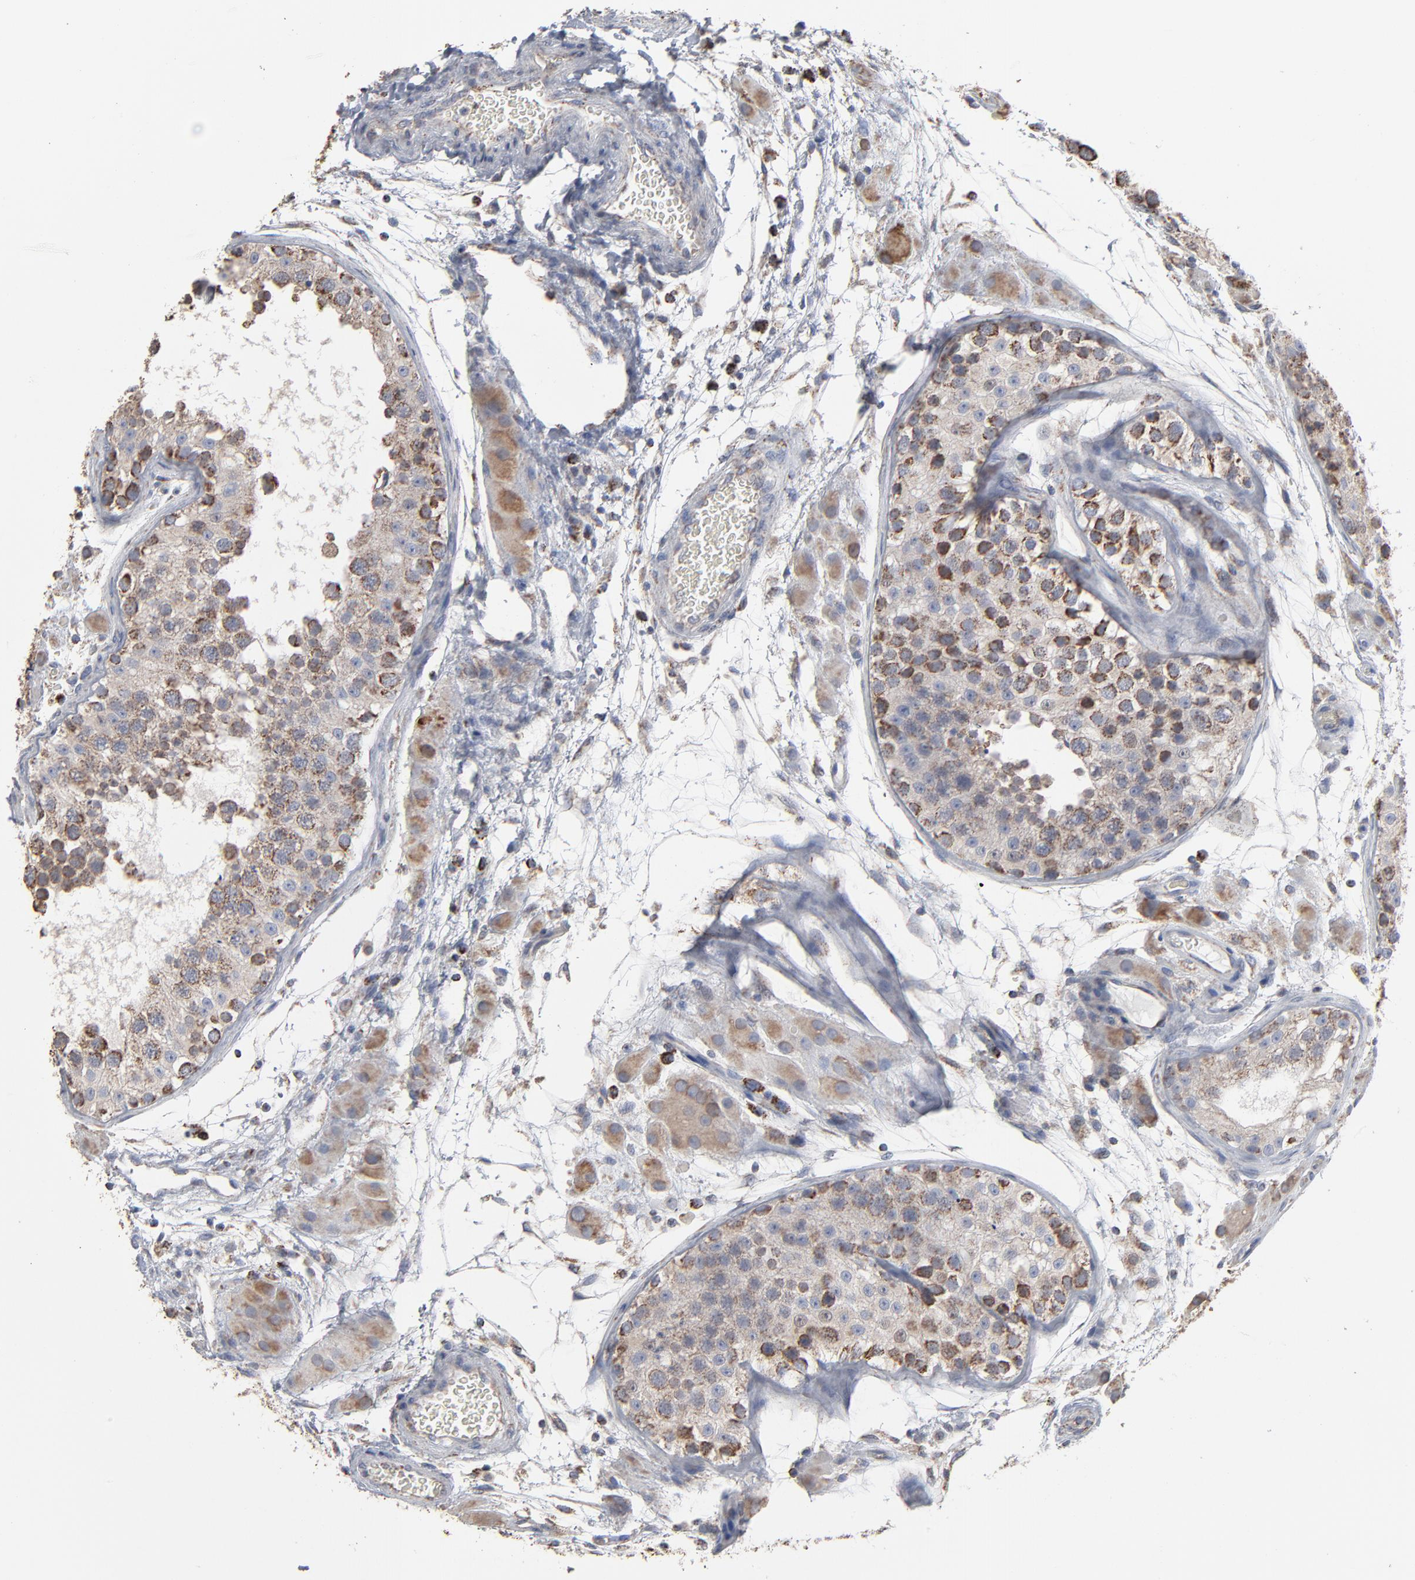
{"staining": {"intensity": "strong", "quantity": ">75%", "location": "cytoplasmic/membranous"}, "tissue": "testis", "cell_type": "Cells in seminiferous ducts", "image_type": "normal", "snomed": [{"axis": "morphology", "description": "Normal tissue, NOS"}, {"axis": "topography", "description": "Testis"}], "caption": "An IHC micrograph of benign tissue is shown. Protein staining in brown shows strong cytoplasmic/membranous positivity in testis within cells in seminiferous ducts.", "gene": "UQCRC1", "patient": {"sex": "male", "age": 26}}